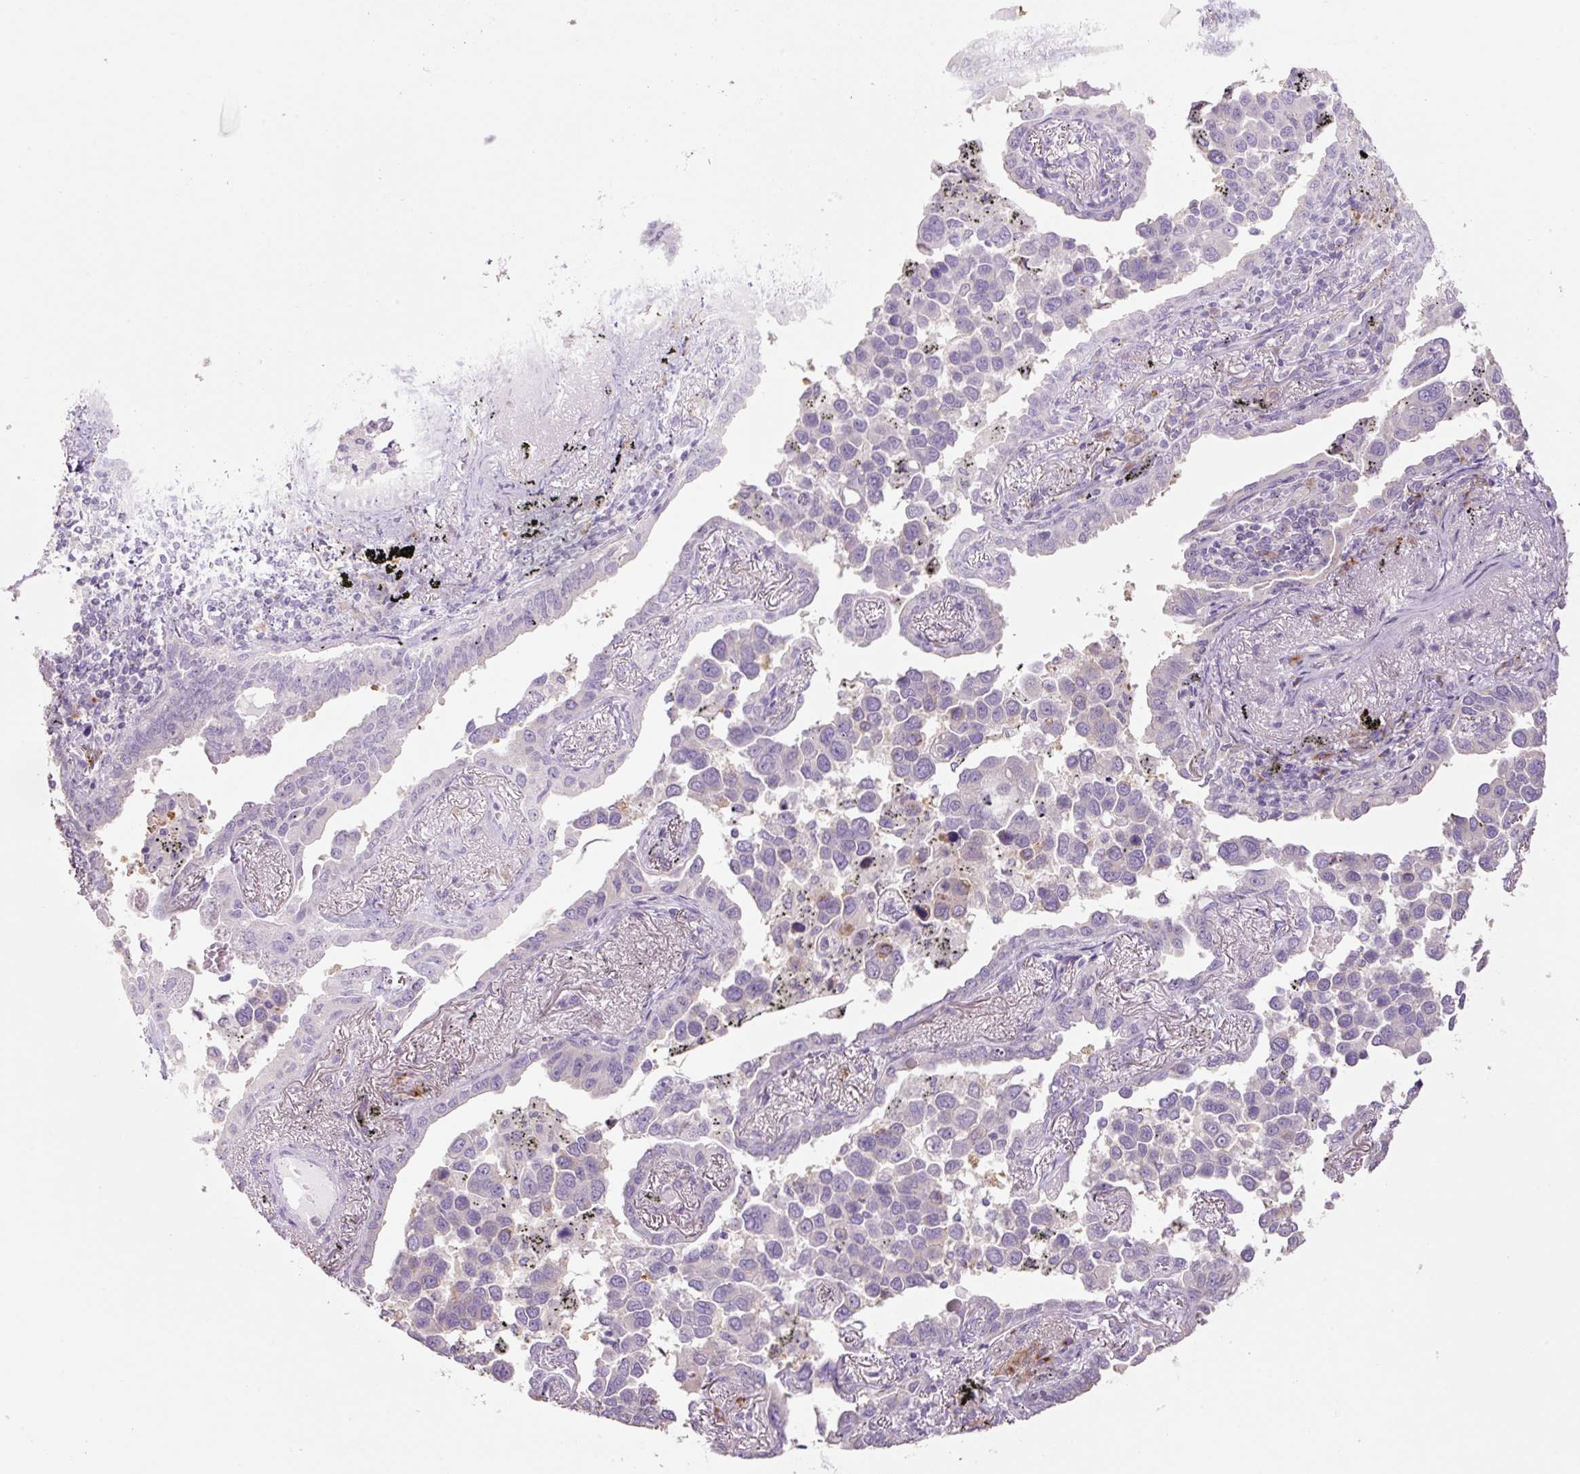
{"staining": {"intensity": "negative", "quantity": "none", "location": "none"}, "tissue": "lung cancer", "cell_type": "Tumor cells", "image_type": "cancer", "snomed": [{"axis": "morphology", "description": "Adenocarcinoma, NOS"}, {"axis": "topography", "description": "Lung"}], "caption": "An image of human lung cancer is negative for staining in tumor cells.", "gene": "HAX1", "patient": {"sex": "male", "age": 67}}